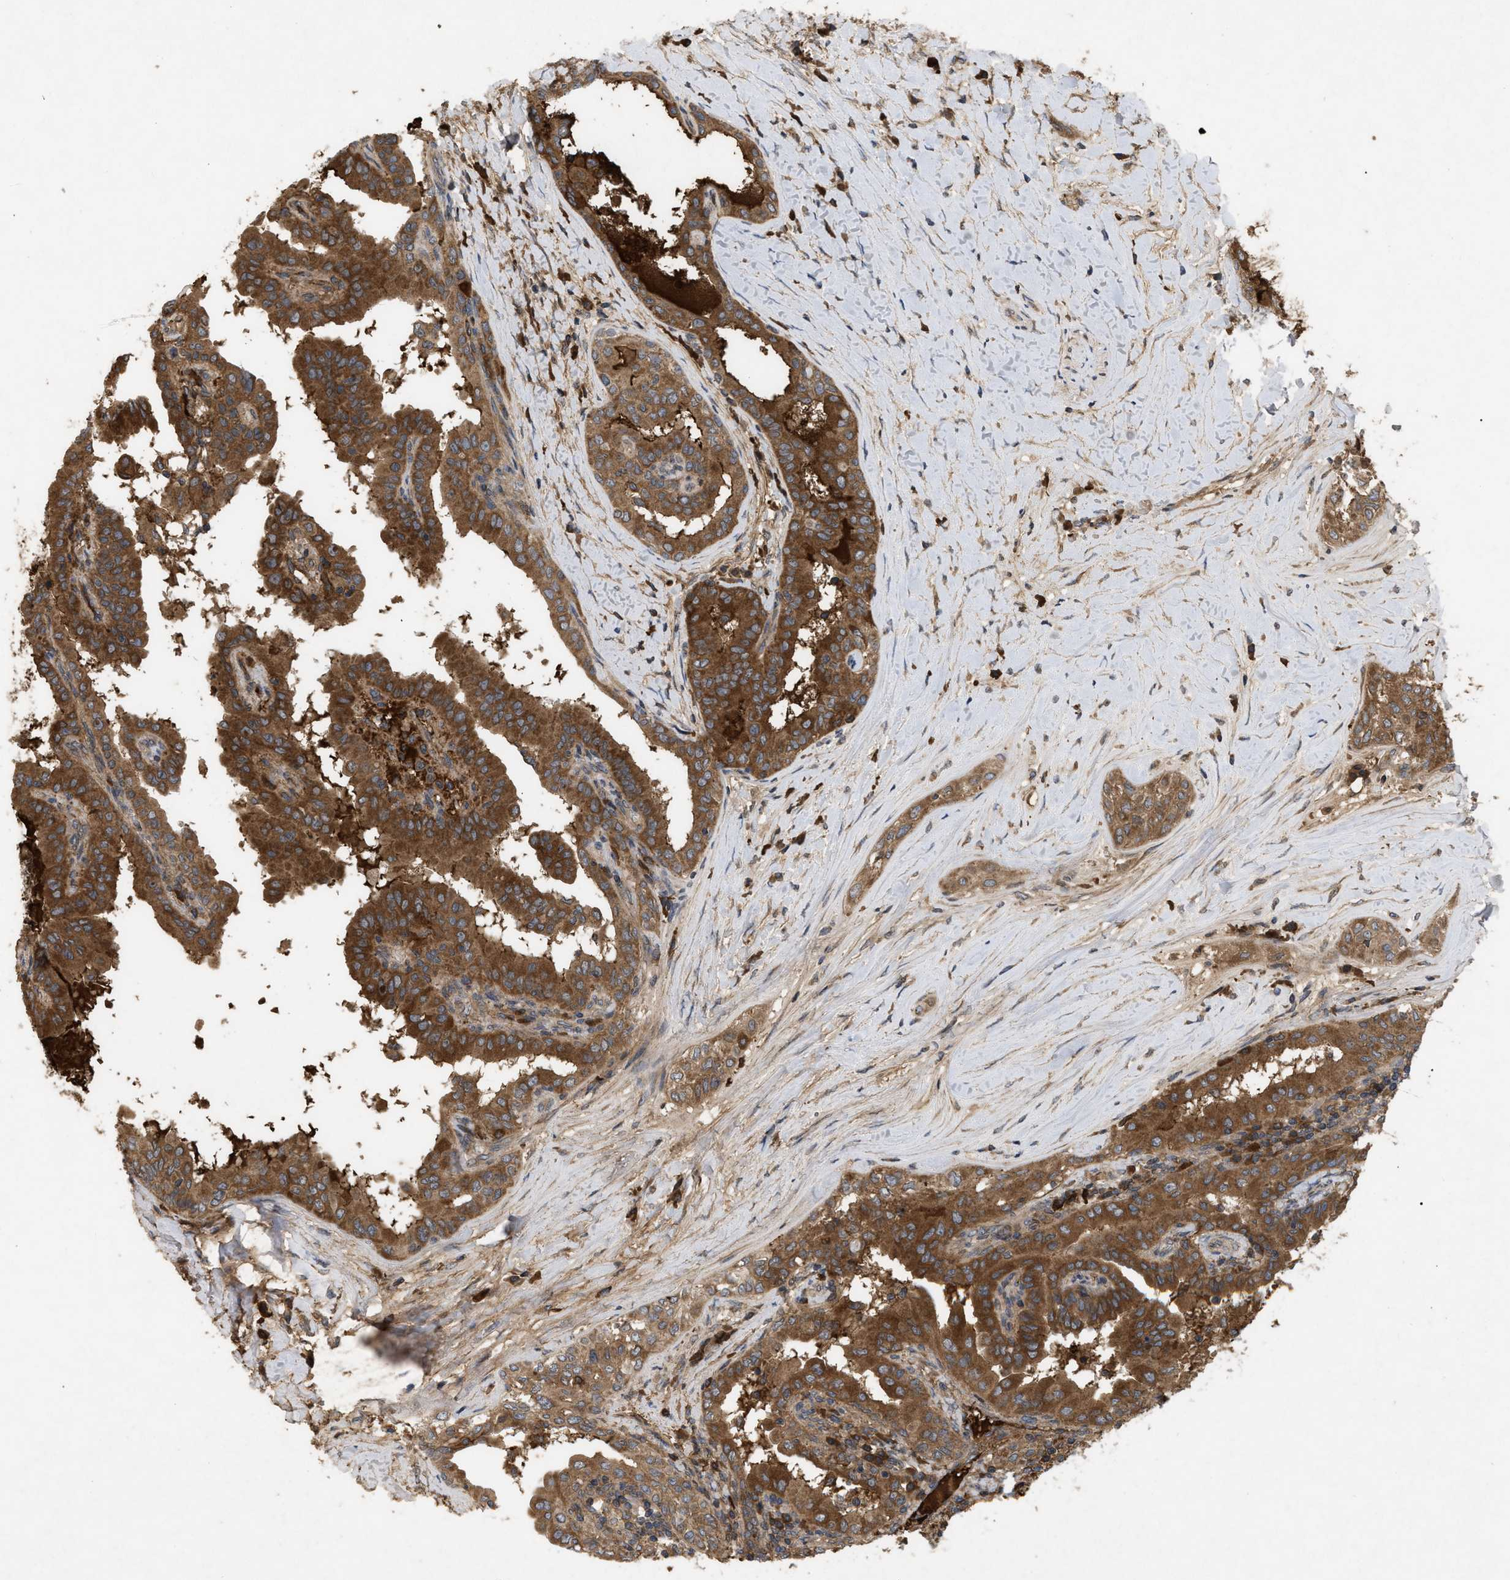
{"staining": {"intensity": "strong", "quantity": ">75%", "location": "cytoplasmic/membranous"}, "tissue": "thyroid cancer", "cell_type": "Tumor cells", "image_type": "cancer", "snomed": [{"axis": "morphology", "description": "Papillary adenocarcinoma, NOS"}, {"axis": "topography", "description": "Thyroid gland"}], "caption": "A brown stain shows strong cytoplasmic/membranous staining of a protein in papillary adenocarcinoma (thyroid) tumor cells.", "gene": "RAB2A", "patient": {"sex": "male", "age": 33}}